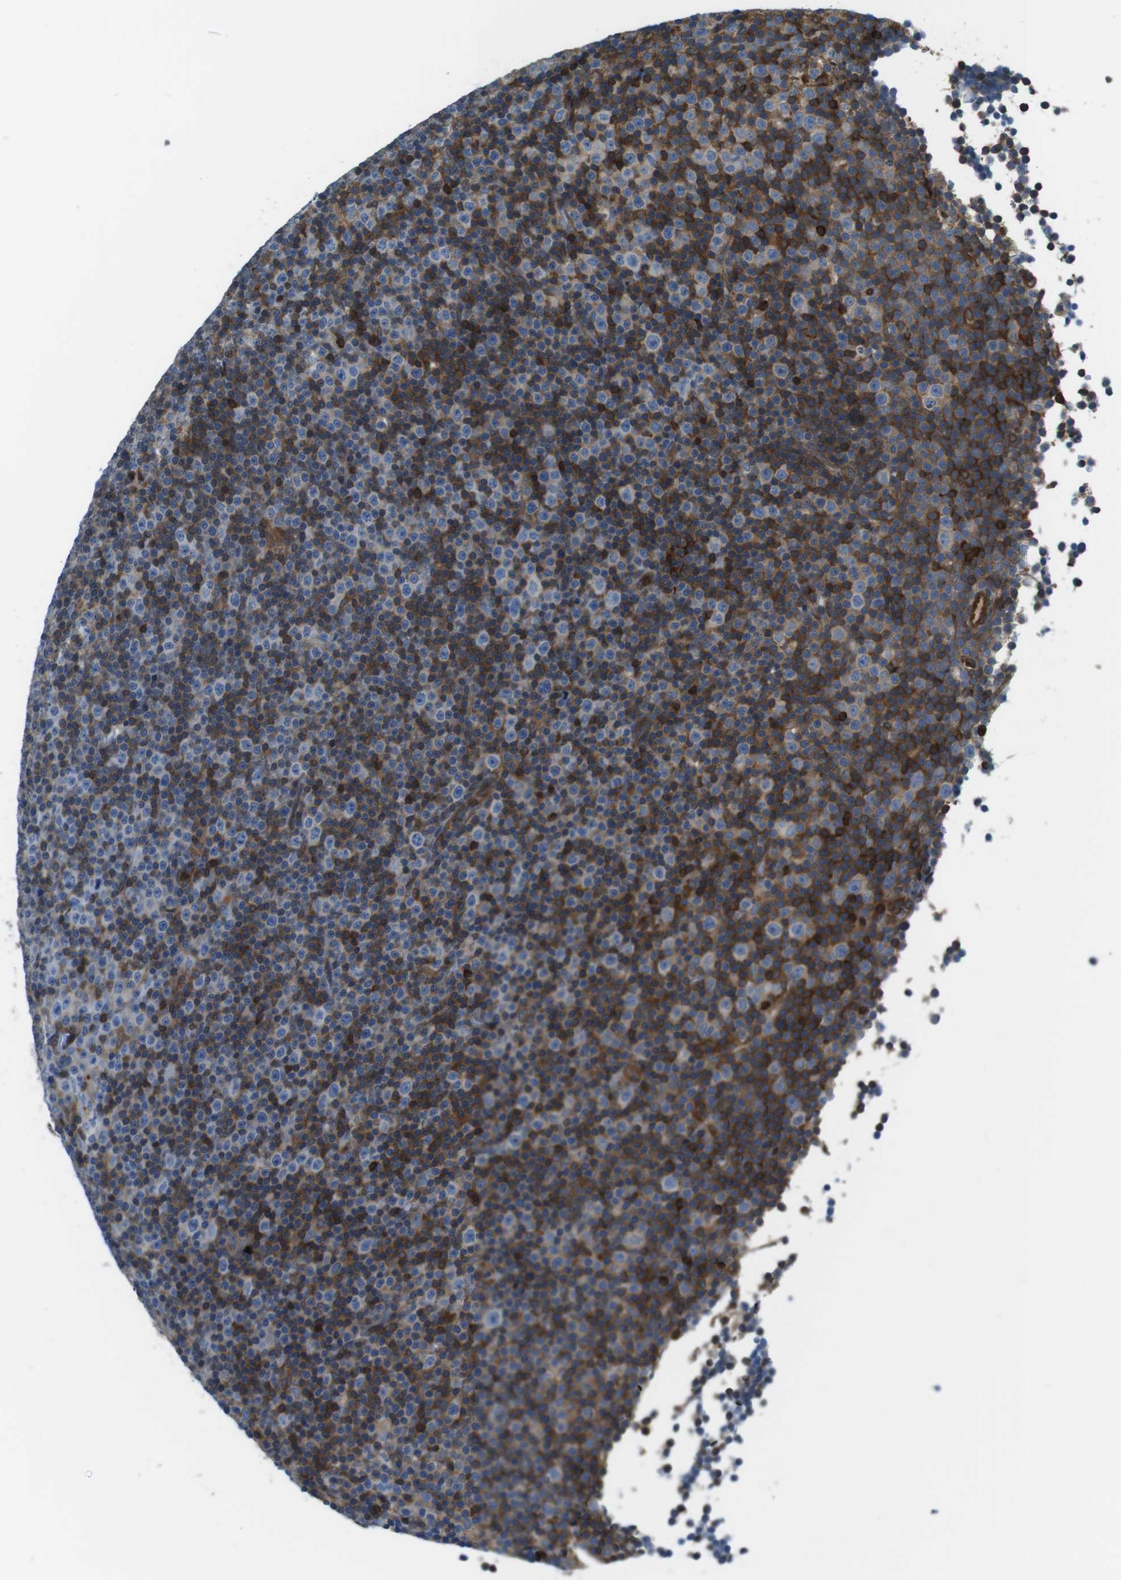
{"staining": {"intensity": "weak", "quantity": "<25%", "location": "cytoplasmic/membranous"}, "tissue": "lymphoma", "cell_type": "Tumor cells", "image_type": "cancer", "snomed": [{"axis": "morphology", "description": "Malignant lymphoma, non-Hodgkin's type, Low grade"}, {"axis": "topography", "description": "Lymph node"}], "caption": "Human low-grade malignant lymphoma, non-Hodgkin's type stained for a protein using immunohistochemistry (IHC) exhibits no expression in tumor cells.", "gene": "TES", "patient": {"sex": "female", "age": 67}}